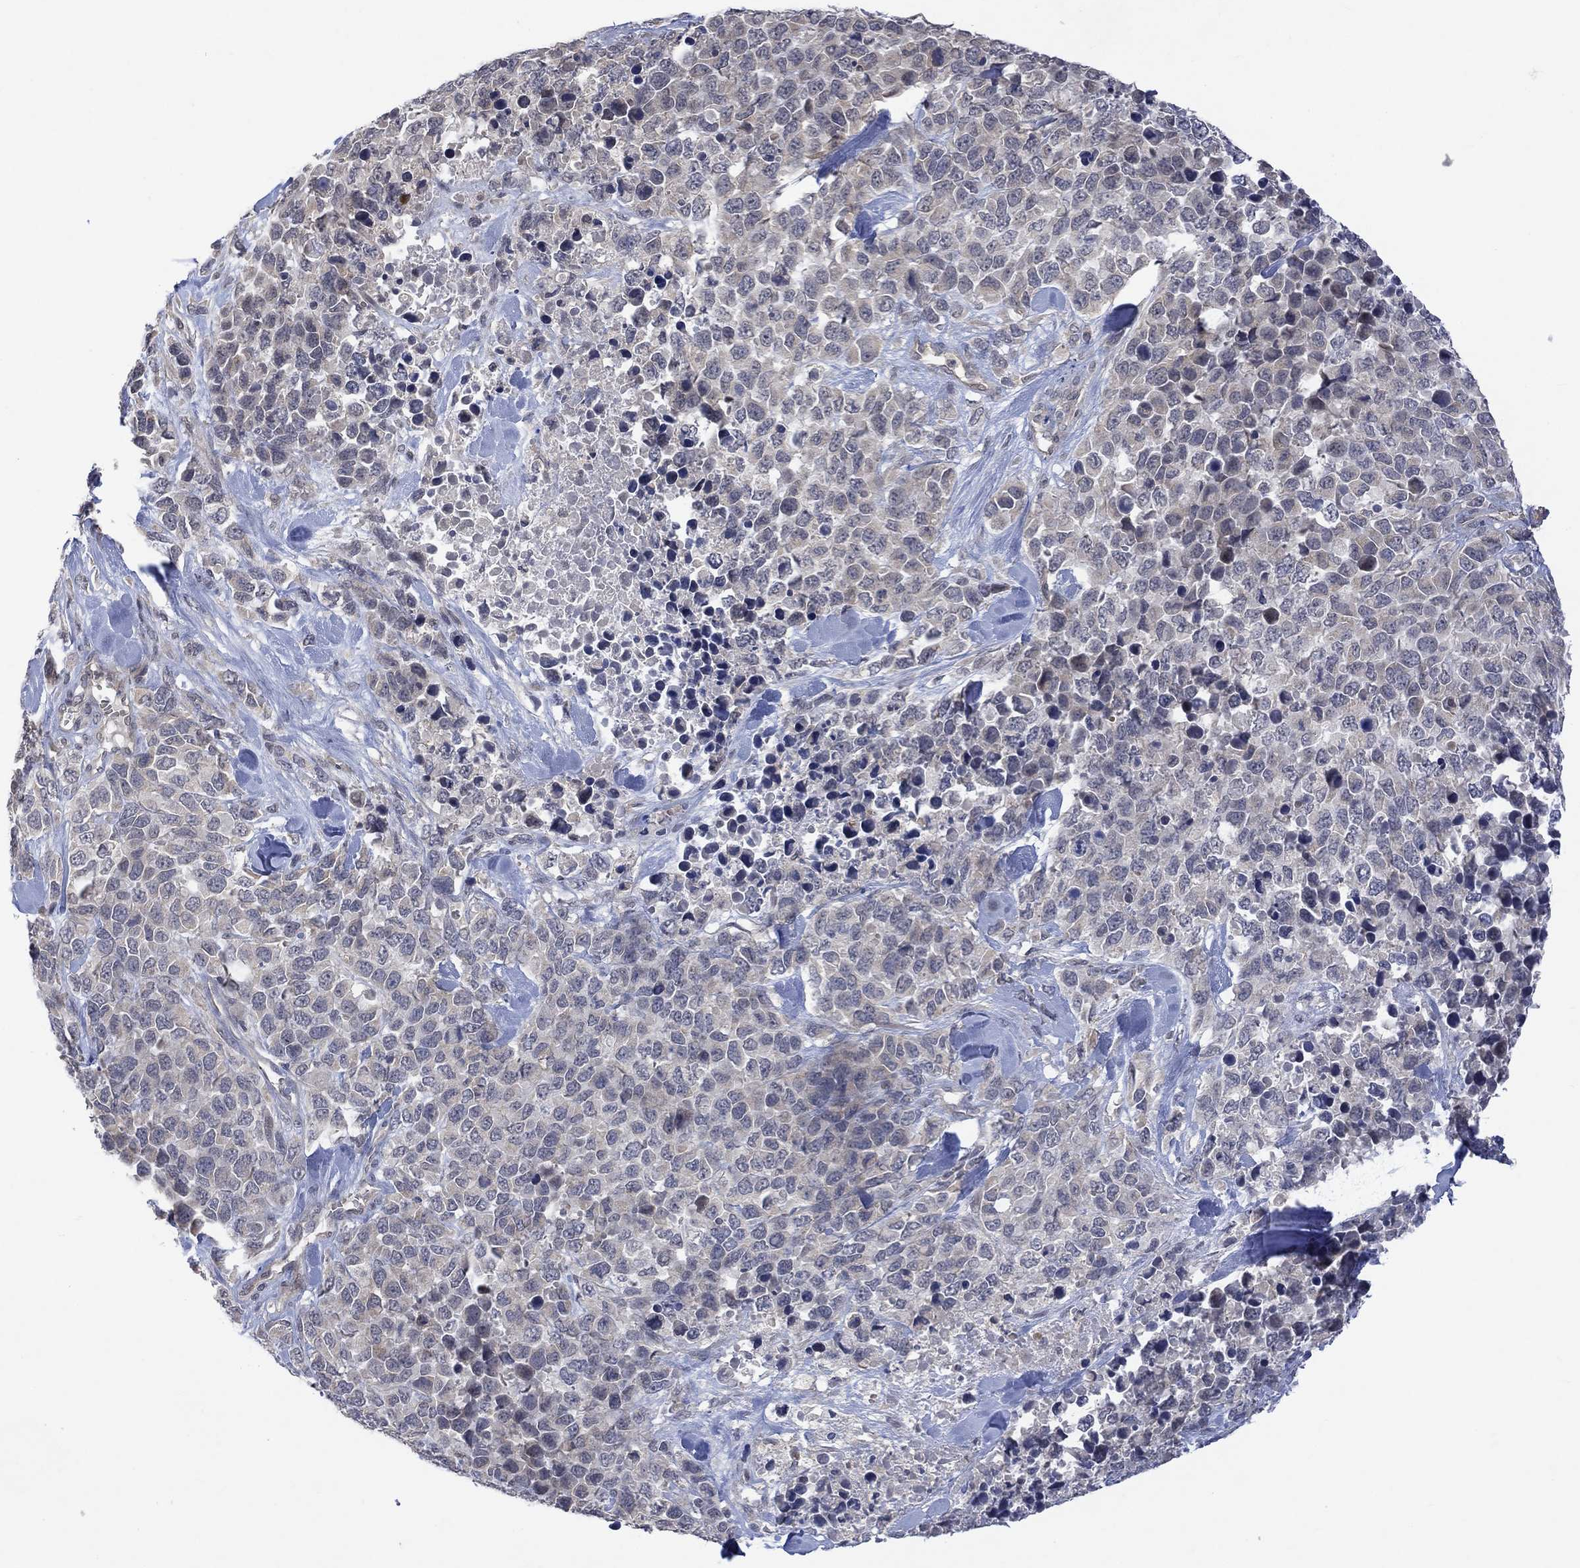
{"staining": {"intensity": "negative", "quantity": "none", "location": "none"}, "tissue": "melanoma", "cell_type": "Tumor cells", "image_type": "cancer", "snomed": [{"axis": "morphology", "description": "Malignant melanoma, Metastatic site"}, {"axis": "topography", "description": "Skin"}], "caption": "Photomicrograph shows no significant protein expression in tumor cells of melanoma.", "gene": "GRIN2D", "patient": {"sex": "male", "age": 84}}